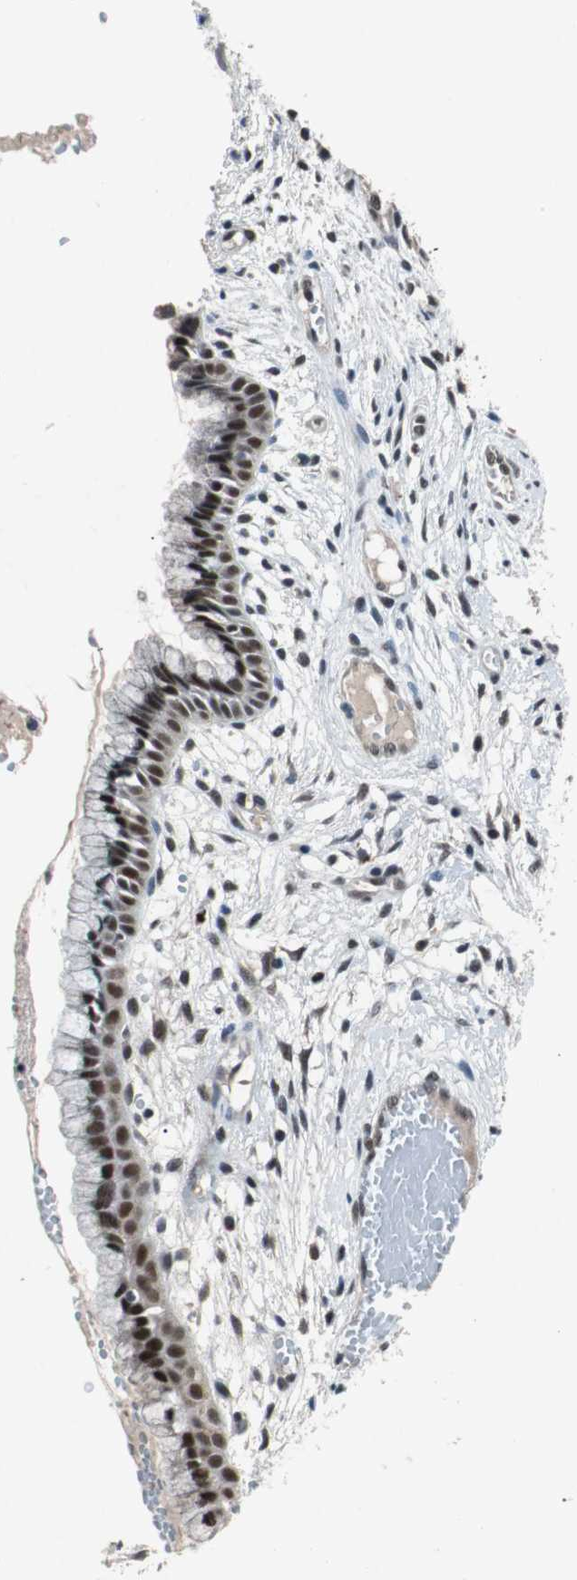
{"staining": {"intensity": "strong", "quantity": ">75%", "location": "nuclear"}, "tissue": "cervix", "cell_type": "Glandular cells", "image_type": "normal", "snomed": [{"axis": "morphology", "description": "Normal tissue, NOS"}, {"axis": "topography", "description": "Cervix"}], "caption": "Immunohistochemistry (IHC) photomicrograph of normal cervix: cervix stained using IHC exhibits high levels of strong protein expression localized specifically in the nuclear of glandular cells, appearing as a nuclear brown color.", "gene": "USP28", "patient": {"sex": "female", "age": 39}}